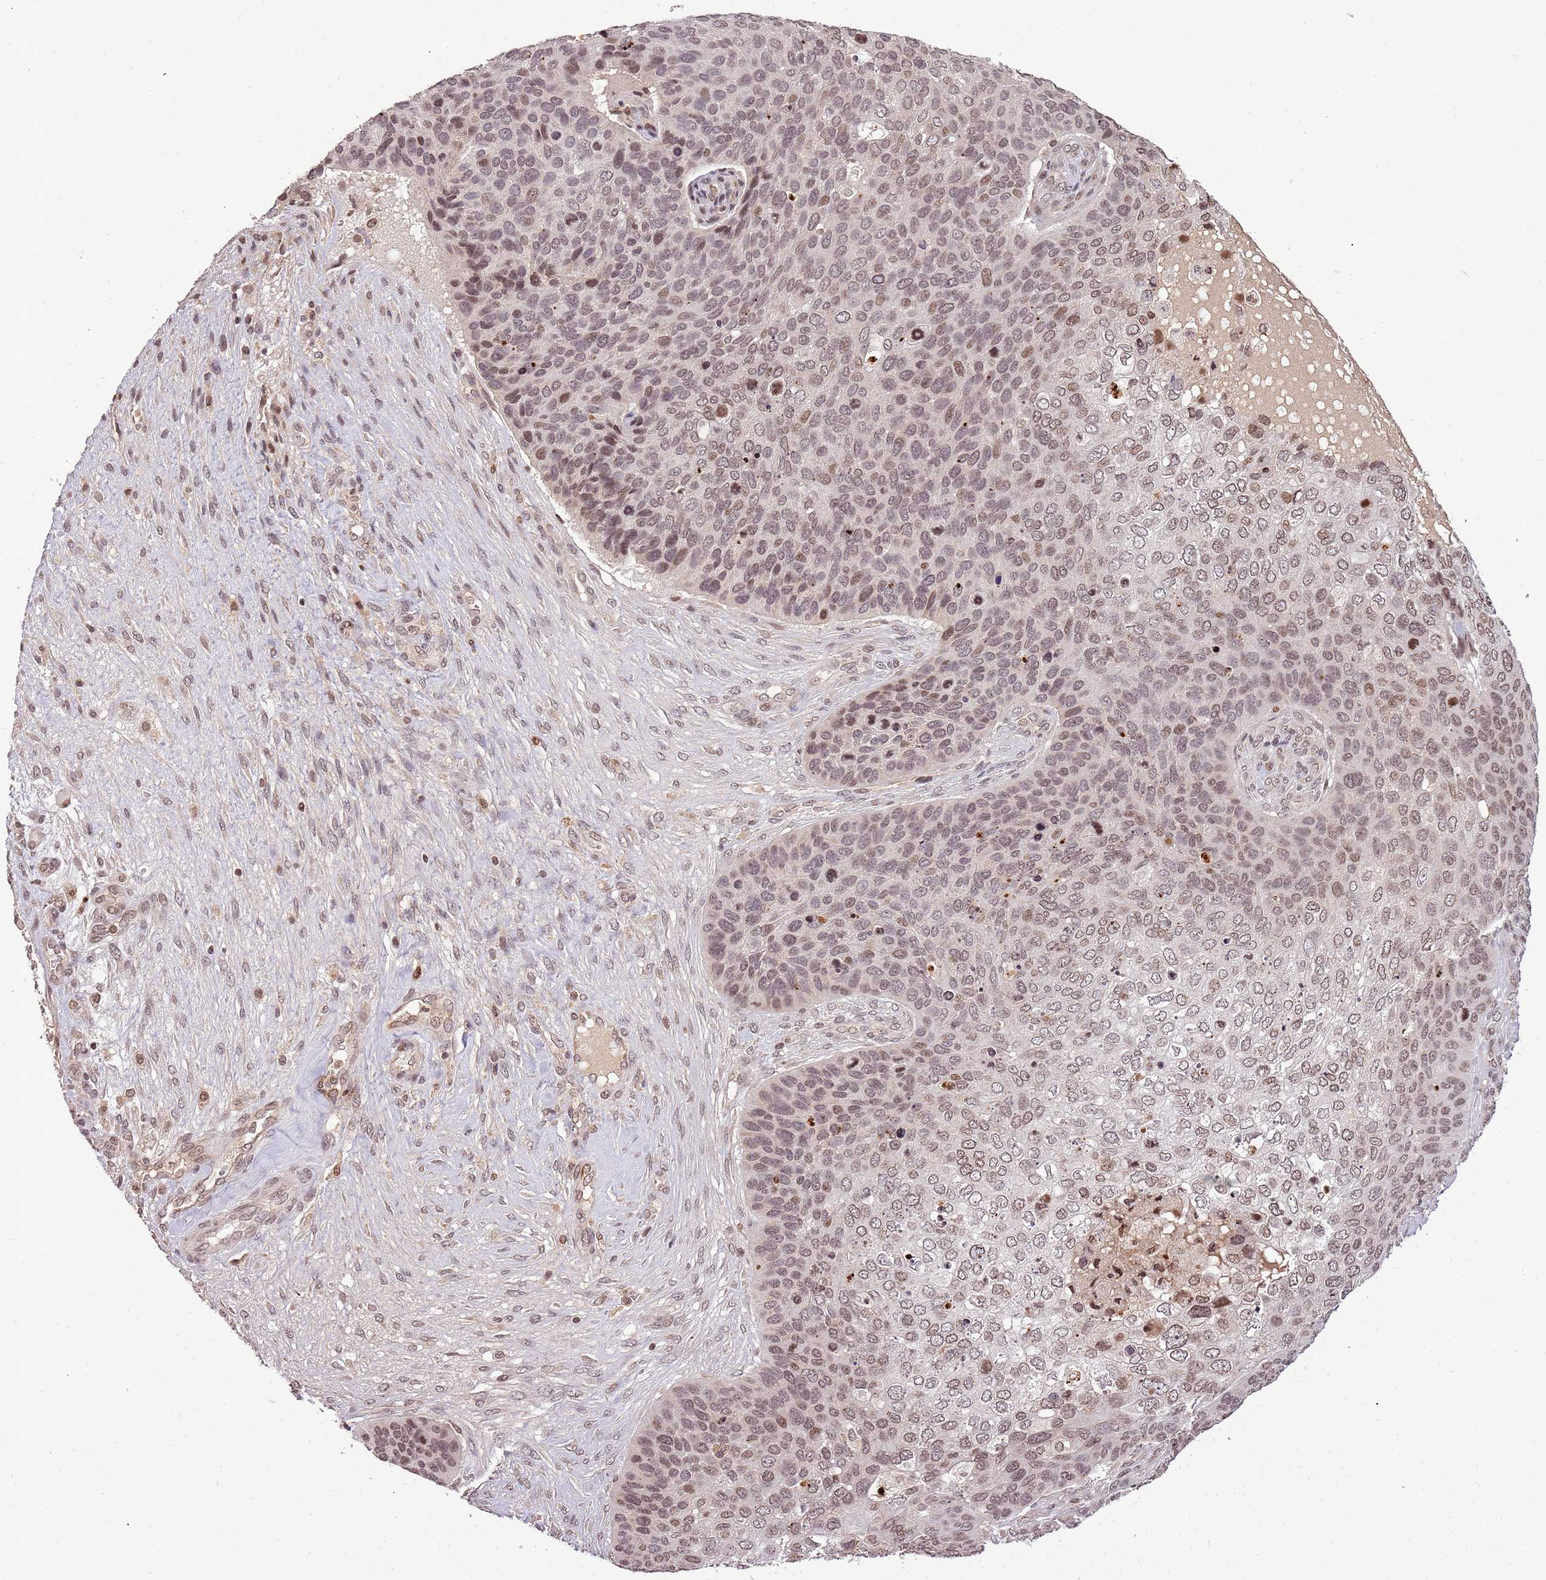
{"staining": {"intensity": "moderate", "quantity": "25%-75%", "location": "nuclear"}, "tissue": "skin cancer", "cell_type": "Tumor cells", "image_type": "cancer", "snomed": [{"axis": "morphology", "description": "Basal cell carcinoma"}, {"axis": "topography", "description": "Skin"}], "caption": "High-magnification brightfield microscopy of skin basal cell carcinoma stained with DAB (brown) and counterstained with hematoxylin (blue). tumor cells exhibit moderate nuclear positivity is present in approximately25%-75% of cells.", "gene": "SAMSN1", "patient": {"sex": "female", "age": 74}}